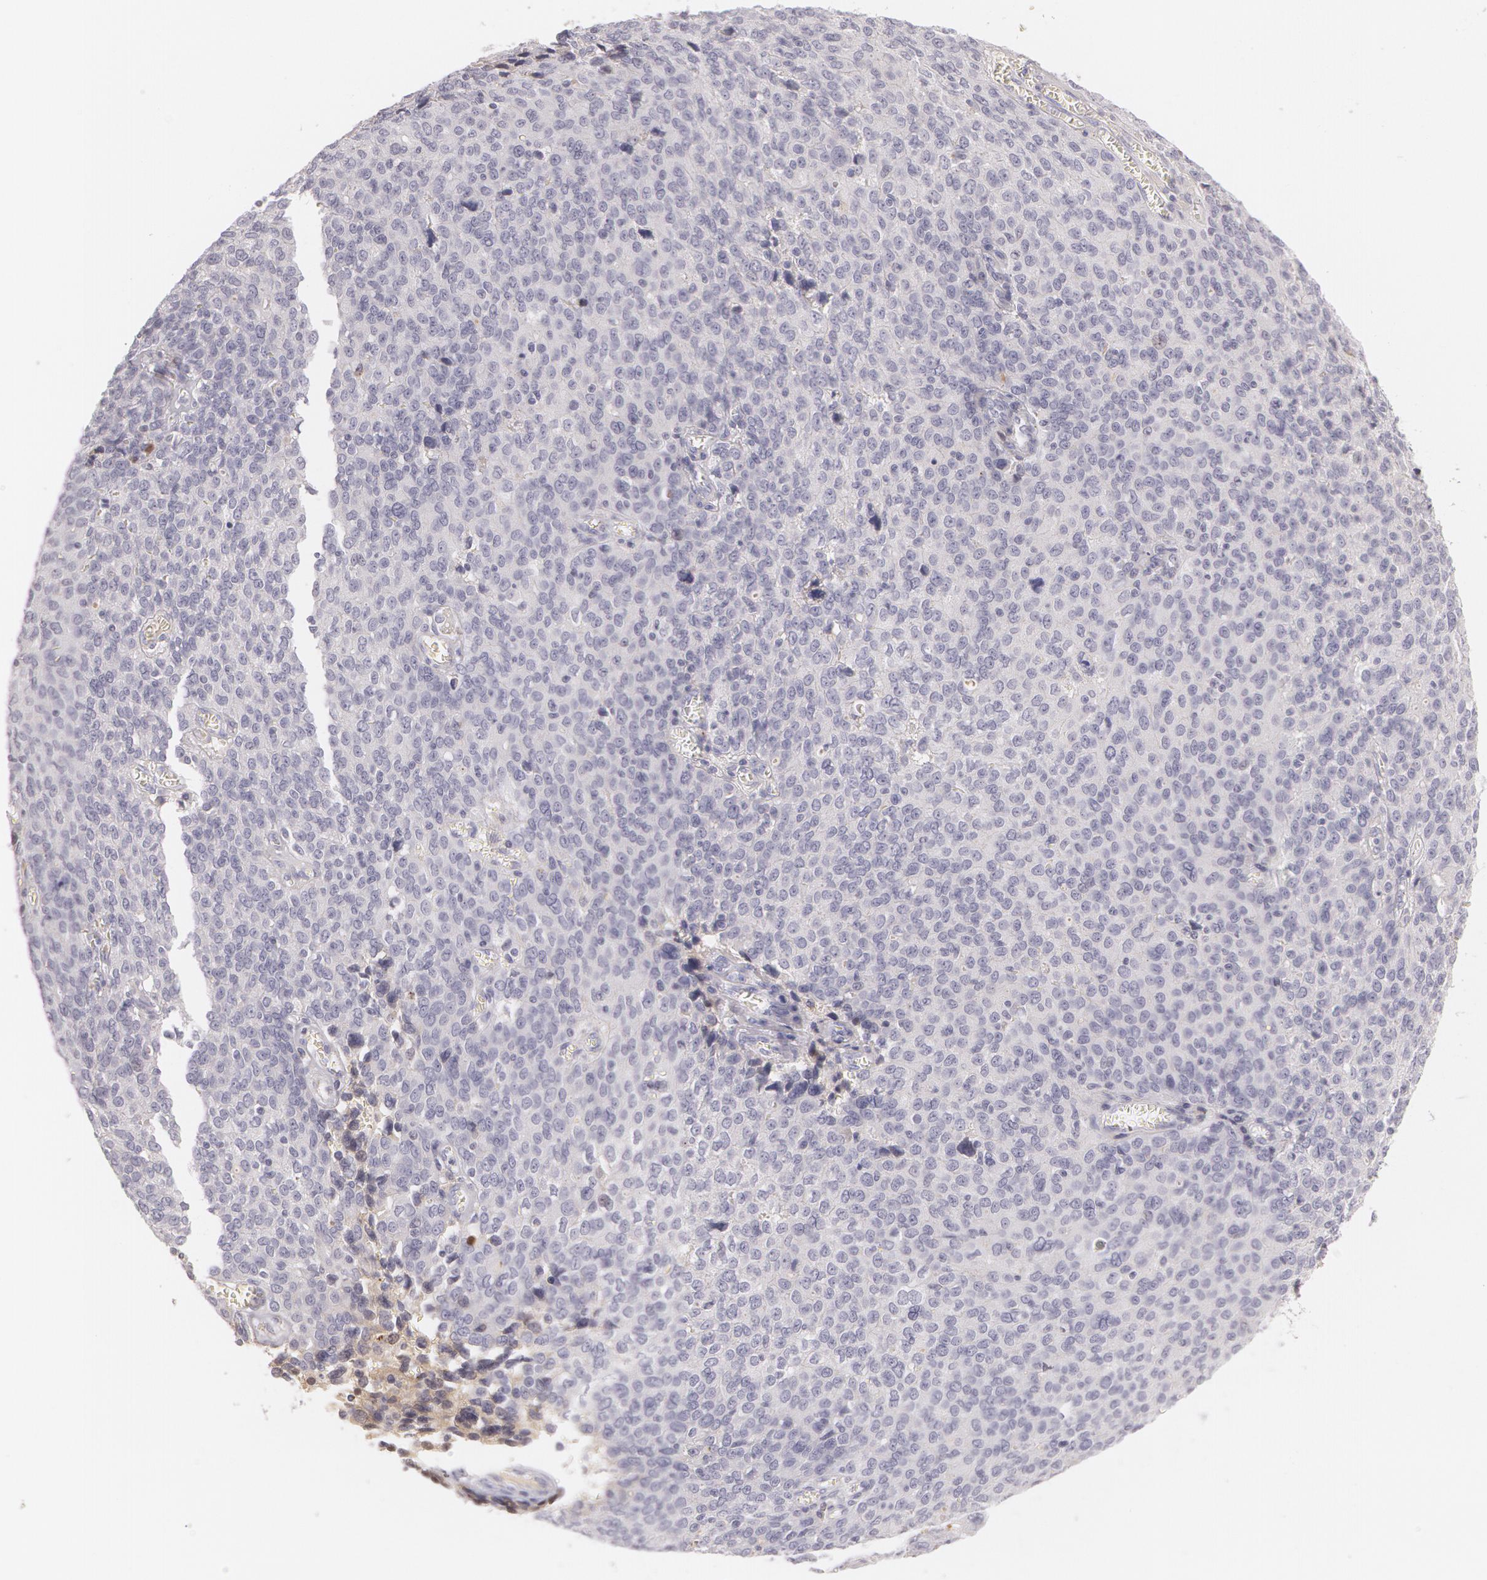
{"staining": {"intensity": "negative", "quantity": "none", "location": "none"}, "tissue": "ovarian cancer", "cell_type": "Tumor cells", "image_type": "cancer", "snomed": [{"axis": "morphology", "description": "Carcinoma, endometroid"}, {"axis": "topography", "description": "Ovary"}], "caption": "IHC of ovarian cancer exhibits no staining in tumor cells.", "gene": "LBP", "patient": {"sex": "female", "age": 75}}